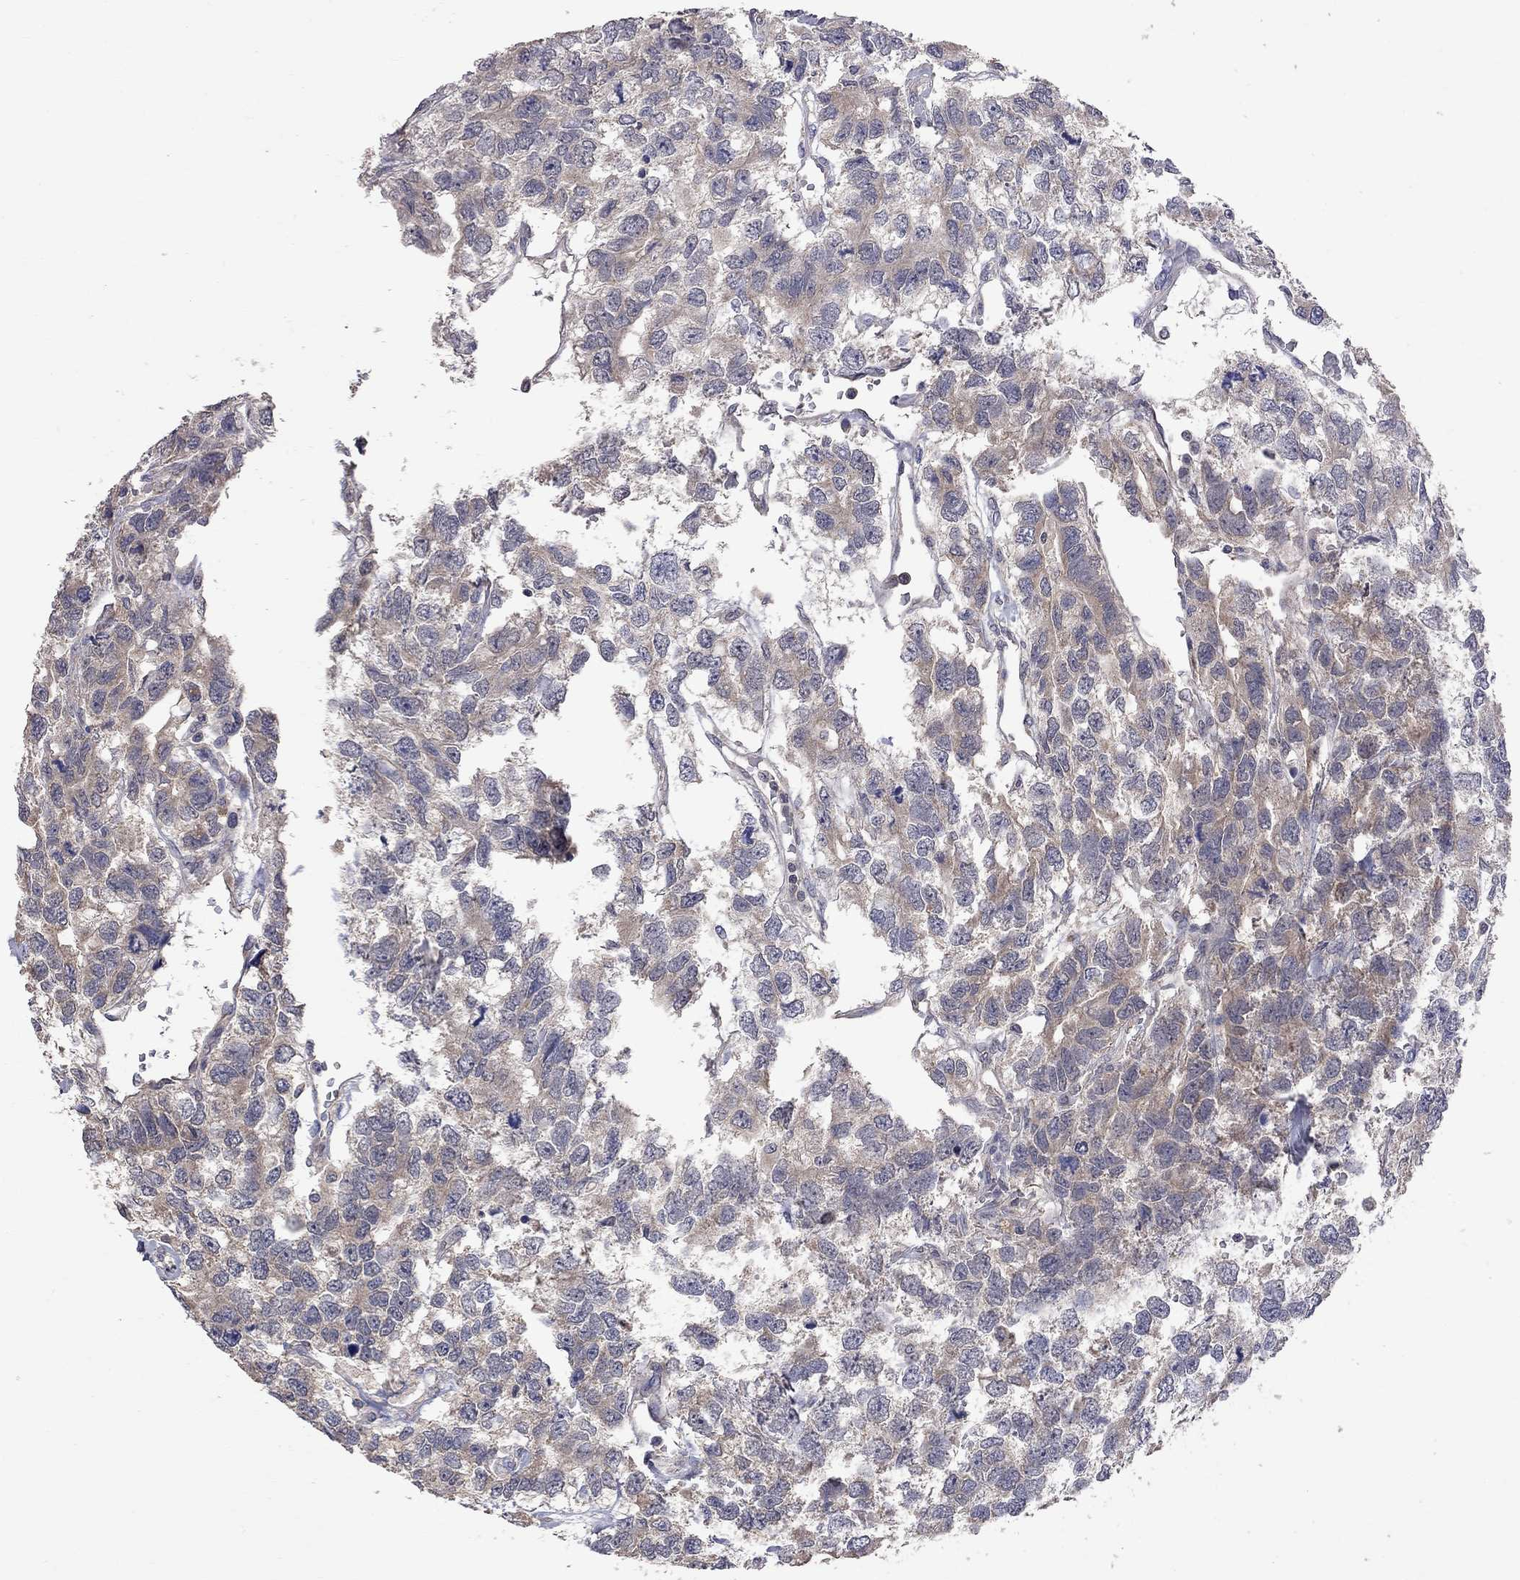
{"staining": {"intensity": "weak", "quantity": ">75%", "location": "cytoplasmic/membranous"}, "tissue": "testis cancer", "cell_type": "Tumor cells", "image_type": "cancer", "snomed": [{"axis": "morphology", "description": "Seminoma, NOS"}, {"axis": "topography", "description": "Testis"}], "caption": "Immunohistochemistry (IHC) photomicrograph of seminoma (testis) stained for a protein (brown), which displays low levels of weak cytoplasmic/membranous positivity in about >75% of tumor cells.", "gene": "HTR6", "patient": {"sex": "male", "age": 52}}